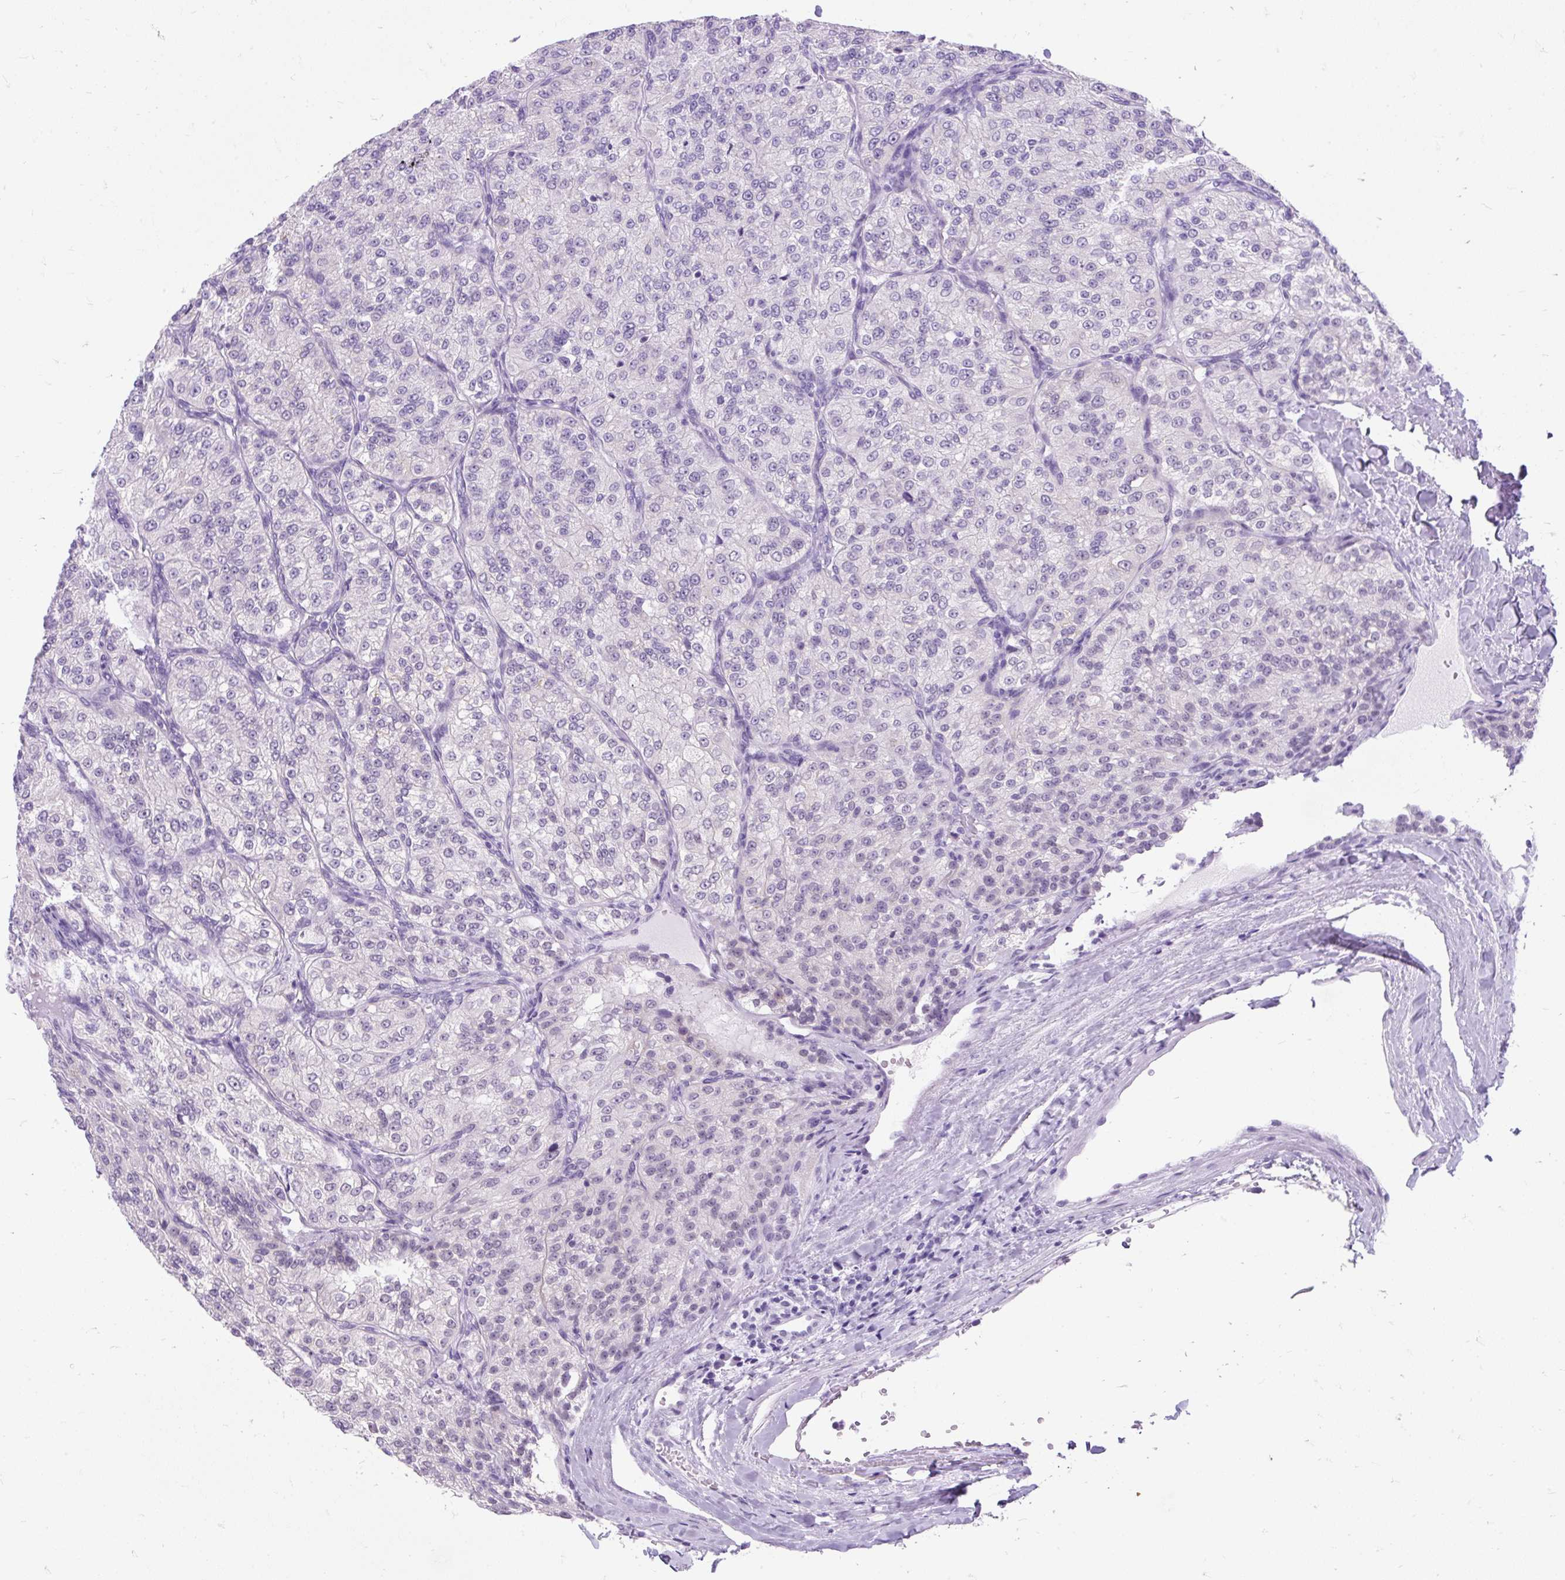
{"staining": {"intensity": "negative", "quantity": "none", "location": "none"}, "tissue": "renal cancer", "cell_type": "Tumor cells", "image_type": "cancer", "snomed": [{"axis": "morphology", "description": "Adenocarcinoma, NOS"}, {"axis": "topography", "description": "Kidney"}], "caption": "Immunohistochemistry (IHC) of renal adenocarcinoma displays no staining in tumor cells. (Stains: DAB (3,3'-diaminobenzidine) immunohistochemistry with hematoxylin counter stain, Microscopy: brightfield microscopy at high magnification).", "gene": "SCGB1A1", "patient": {"sex": "female", "age": 63}}